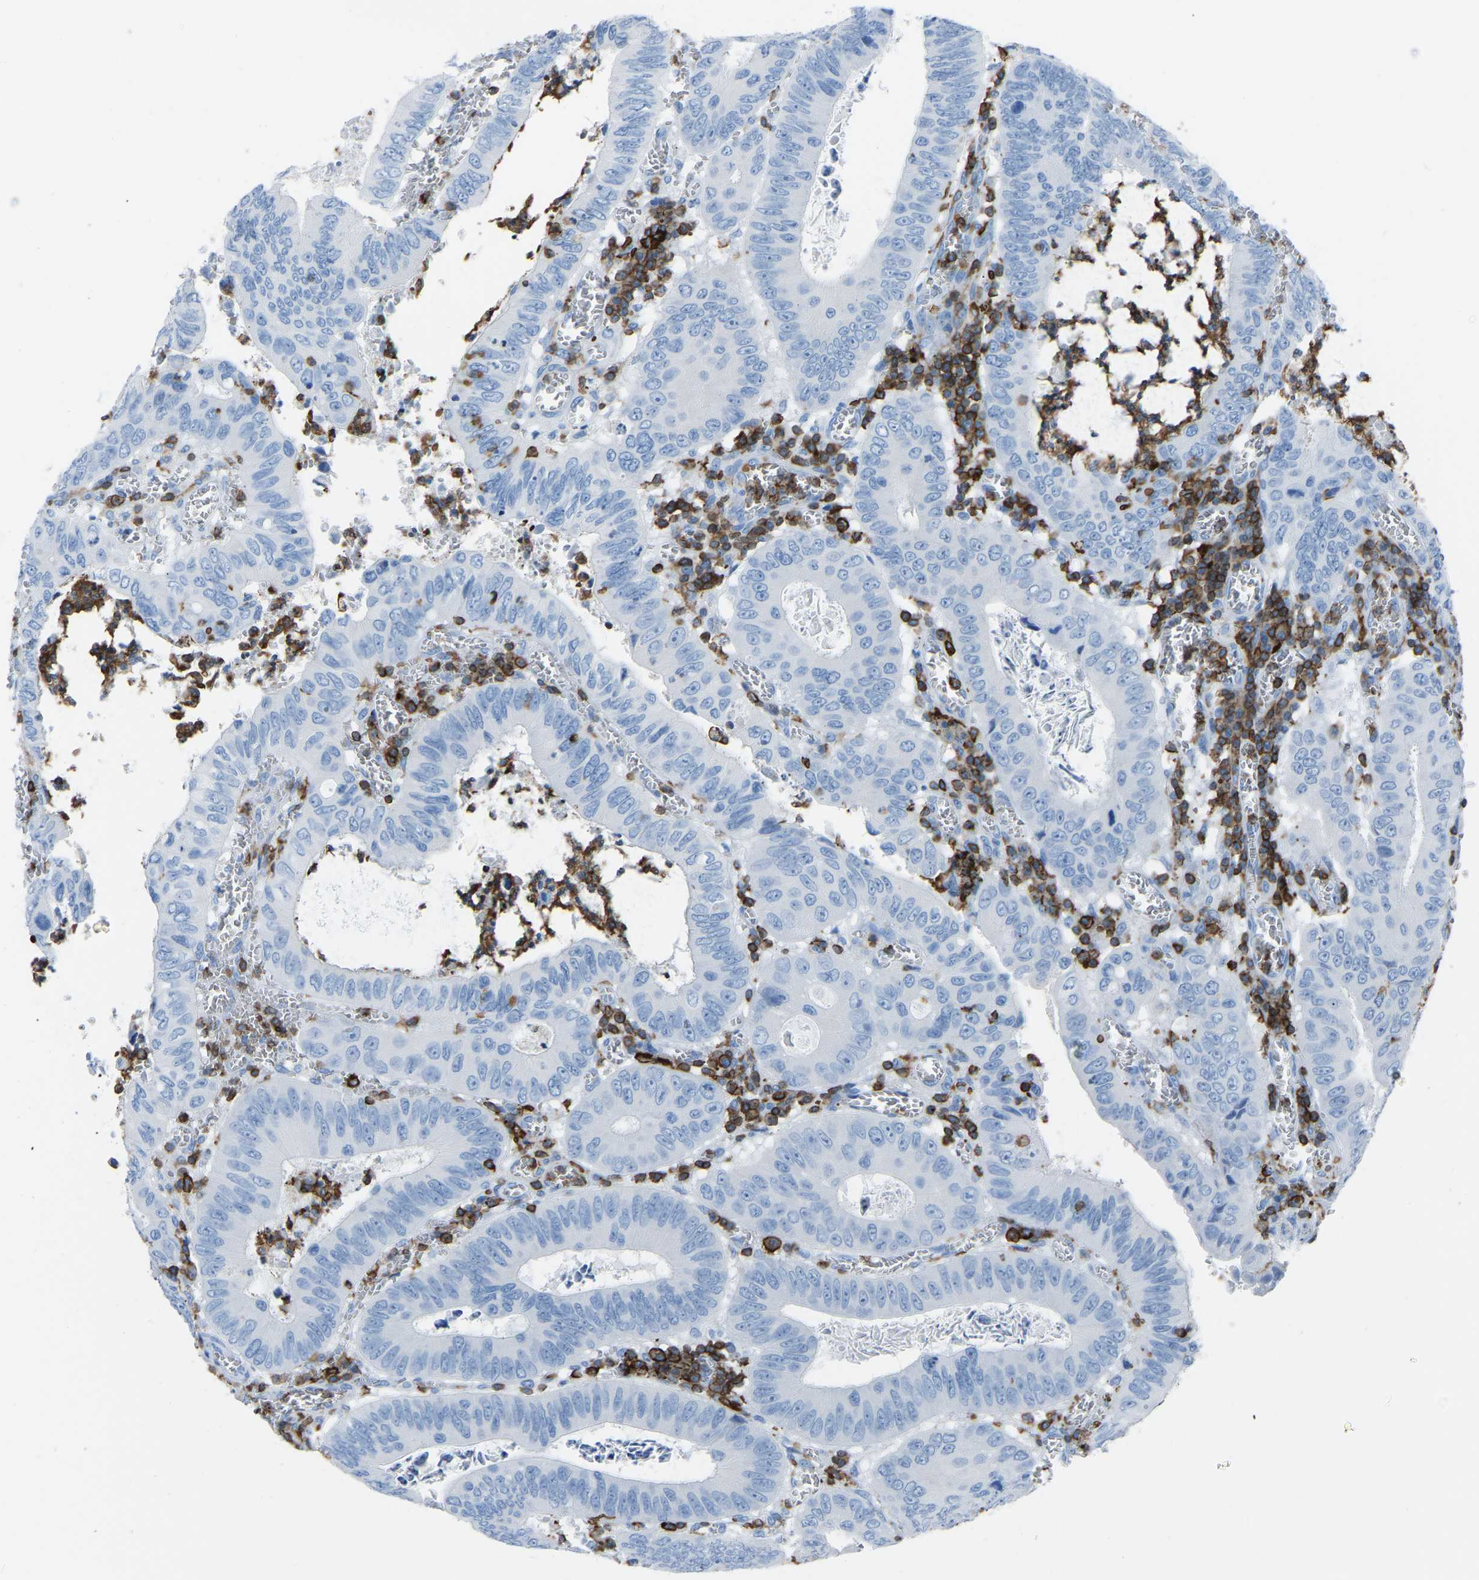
{"staining": {"intensity": "negative", "quantity": "none", "location": "none"}, "tissue": "colorectal cancer", "cell_type": "Tumor cells", "image_type": "cancer", "snomed": [{"axis": "morphology", "description": "Inflammation, NOS"}, {"axis": "morphology", "description": "Adenocarcinoma, NOS"}, {"axis": "topography", "description": "Colon"}], "caption": "An image of human adenocarcinoma (colorectal) is negative for staining in tumor cells. (Immunohistochemistry (ihc), brightfield microscopy, high magnification).", "gene": "LSP1", "patient": {"sex": "male", "age": 72}}